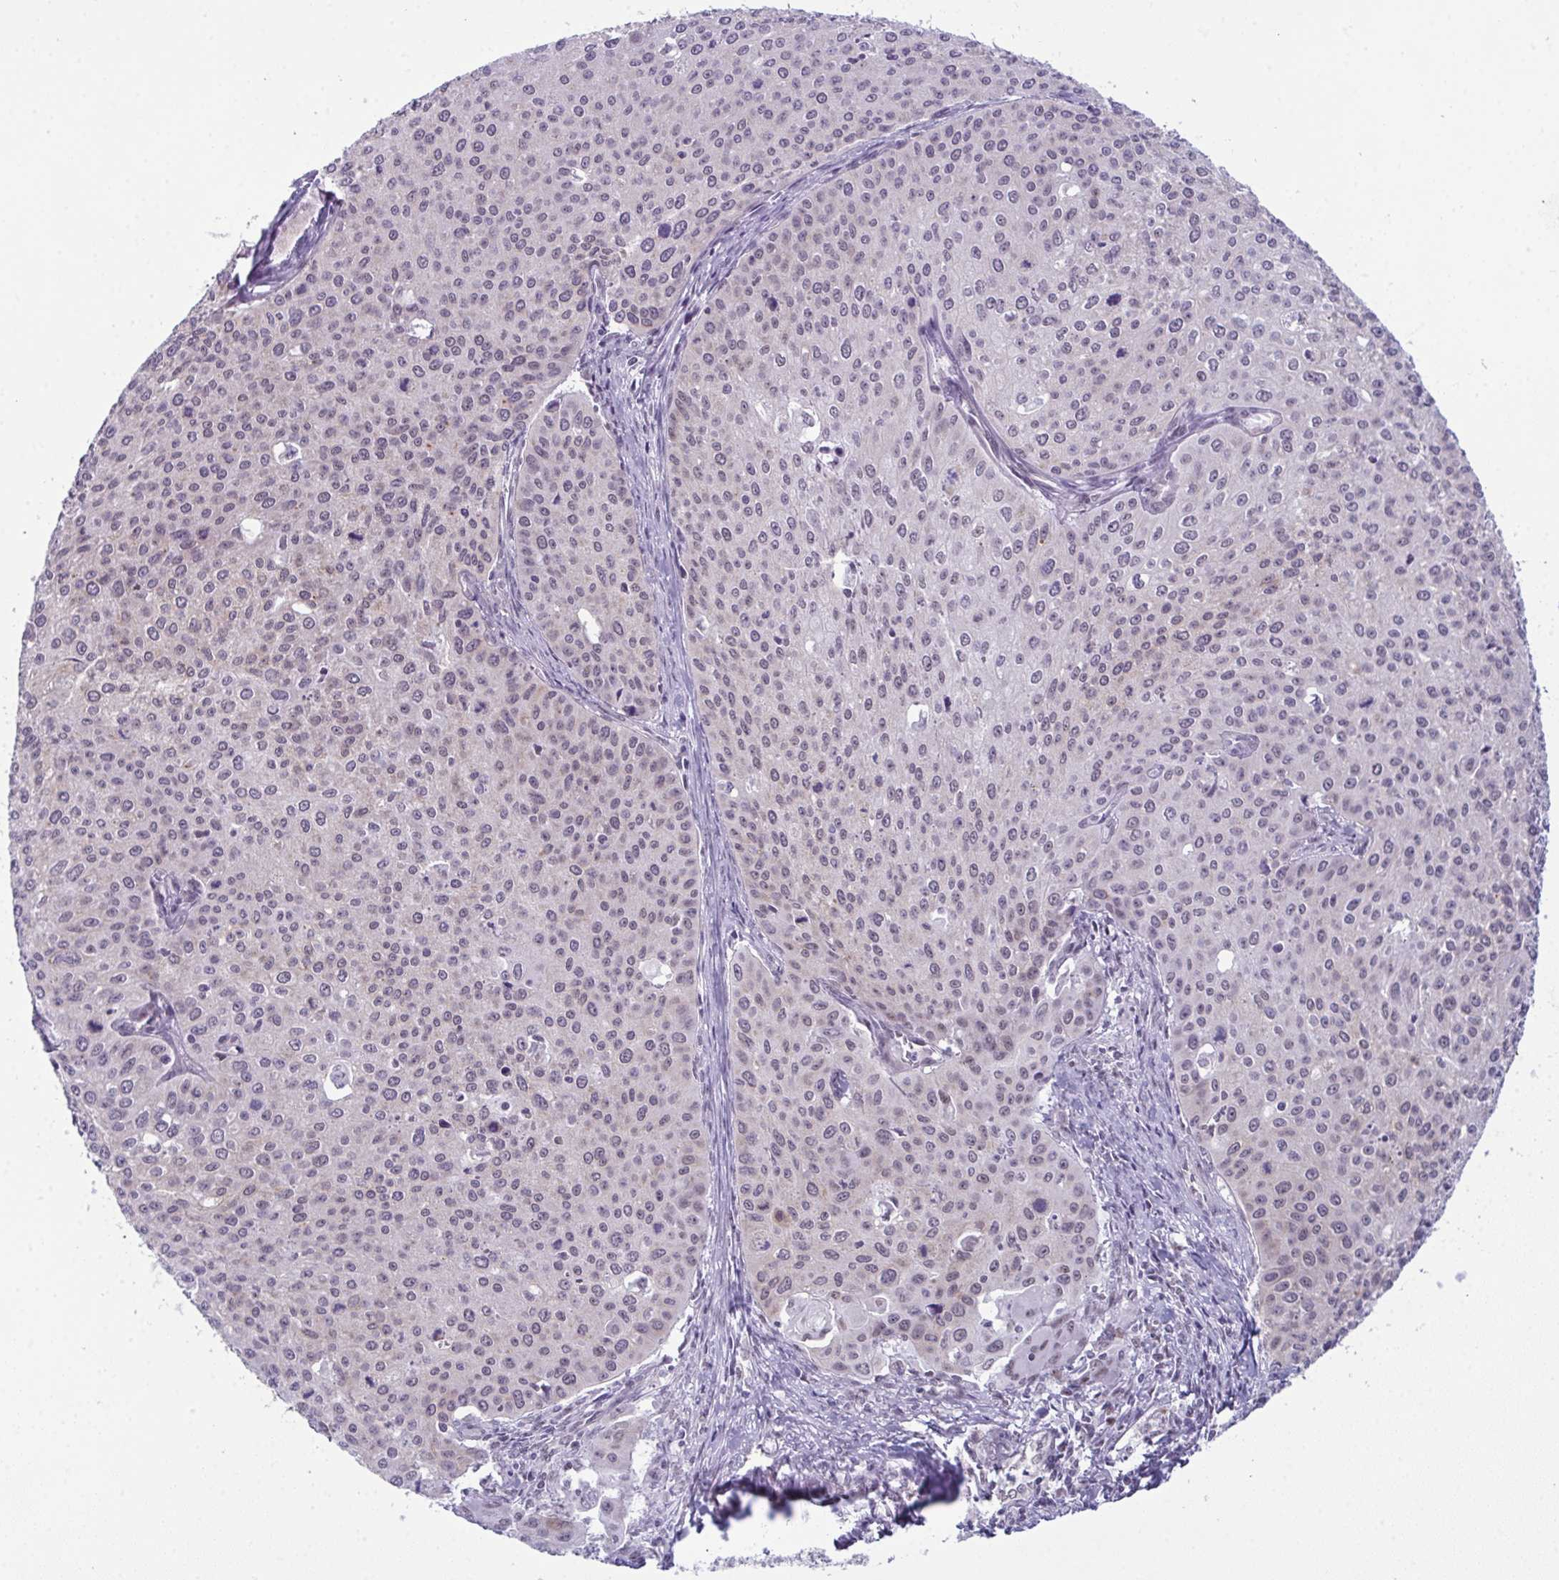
{"staining": {"intensity": "negative", "quantity": "none", "location": "none"}, "tissue": "cervical cancer", "cell_type": "Tumor cells", "image_type": "cancer", "snomed": [{"axis": "morphology", "description": "Squamous cell carcinoma, NOS"}, {"axis": "topography", "description": "Cervix"}], "caption": "IHC micrograph of human cervical cancer (squamous cell carcinoma) stained for a protein (brown), which shows no staining in tumor cells. (DAB (3,3'-diaminobenzidine) immunohistochemistry (IHC) with hematoxylin counter stain).", "gene": "RBM7", "patient": {"sex": "female", "age": 38}}